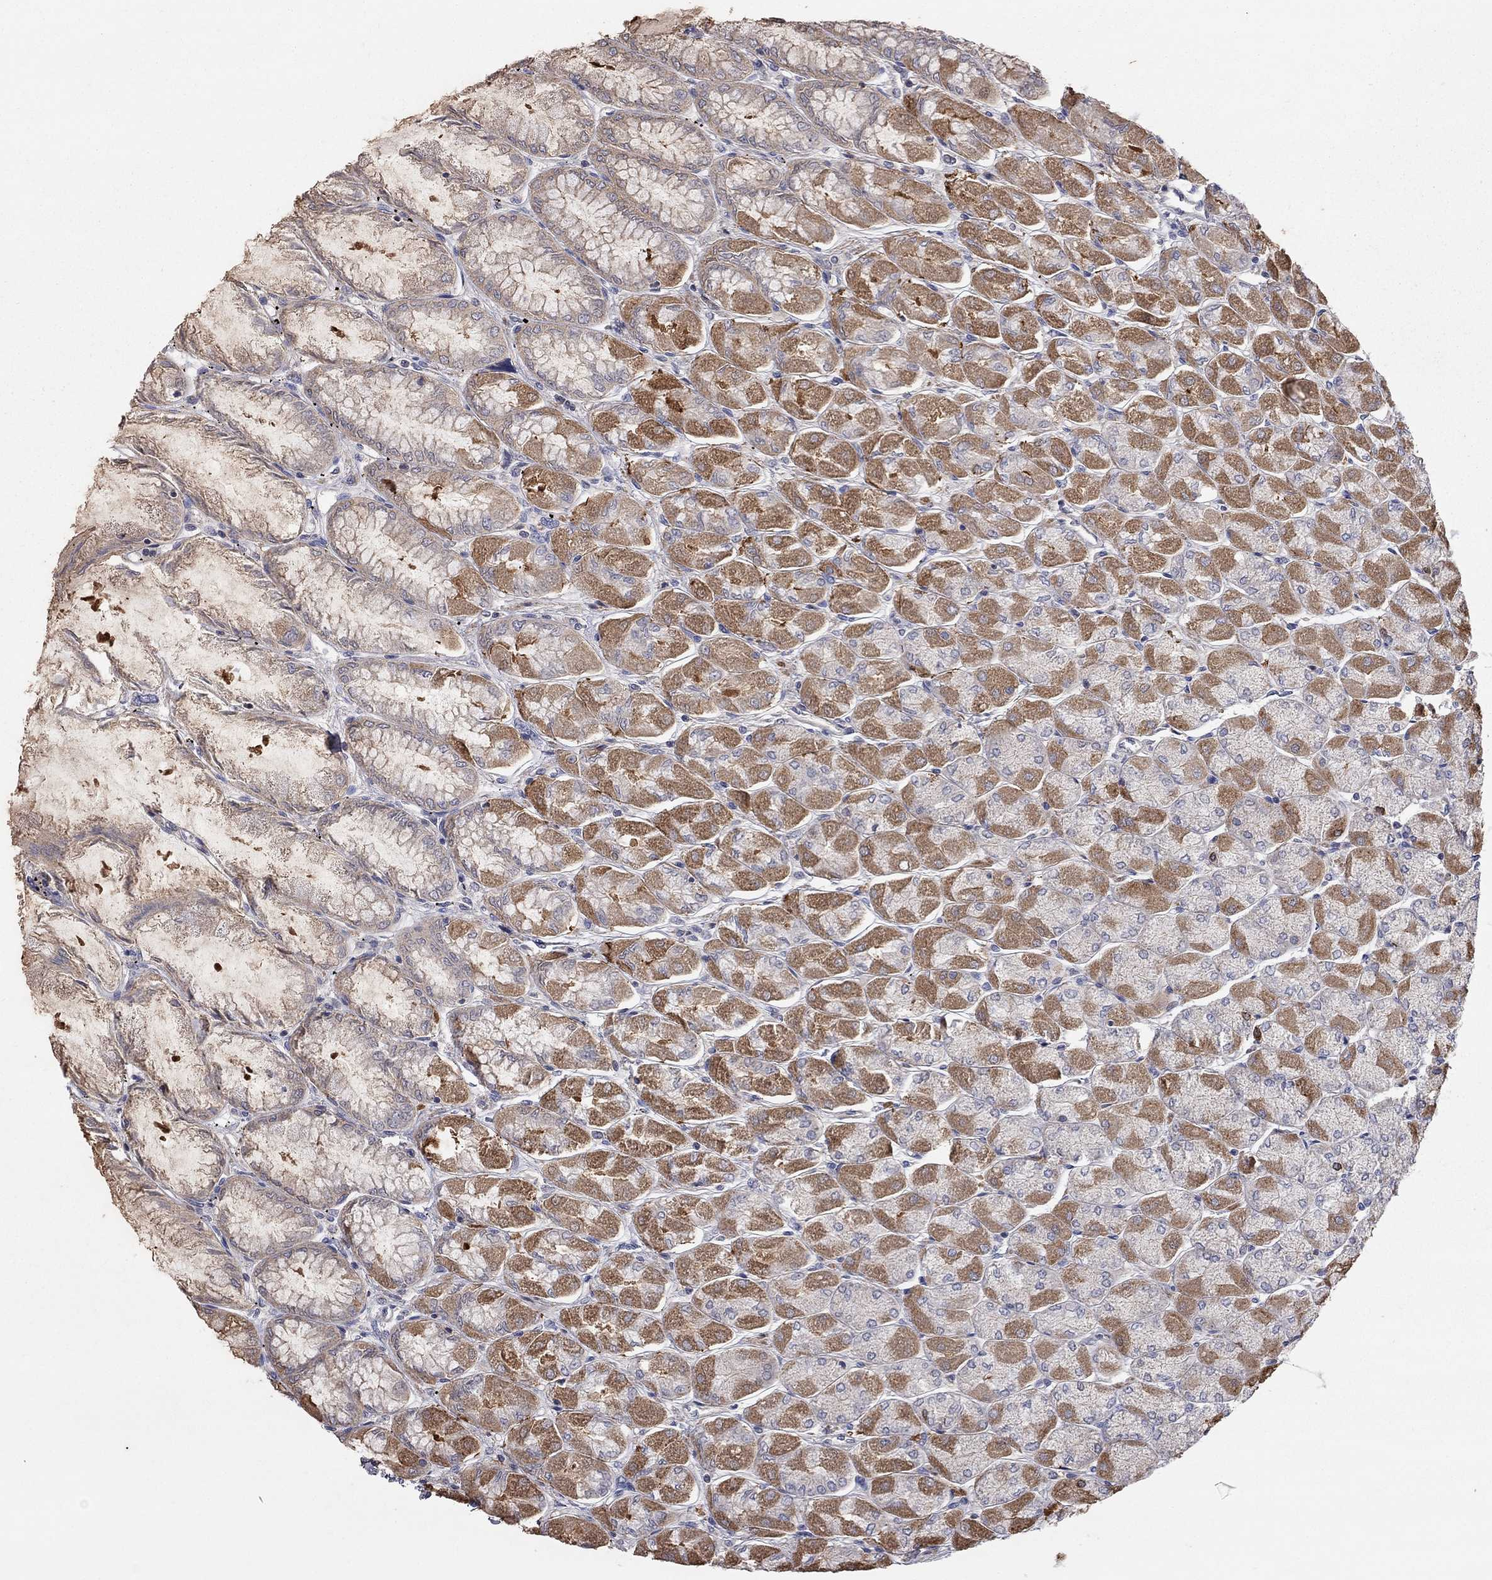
{"staining": {"intensity": "strong", "quantity": "25%-75%", "location": "cytoplasmic/membranous"}, "tissue": "stomach", "cell_type": "Glandular cells", "image_type": "normal", "snomed": [{"axis": "morphology", "description": "Normal tissue, NOS"}, {"axis": "topography", "description": "Stomach, upper"}], "caption": "Benign stomach demonstrates strong cytoplasmic/membranous staining in about 25%-75% of glandular cells, visualized by immunohistochemistry. (Stains: DAB in brown, nuclei in blue, Microscopy: brightfield microscopy at high magnification).", "gene": "KANSL1L", "patient": {"sex": "male", "age": 60}}